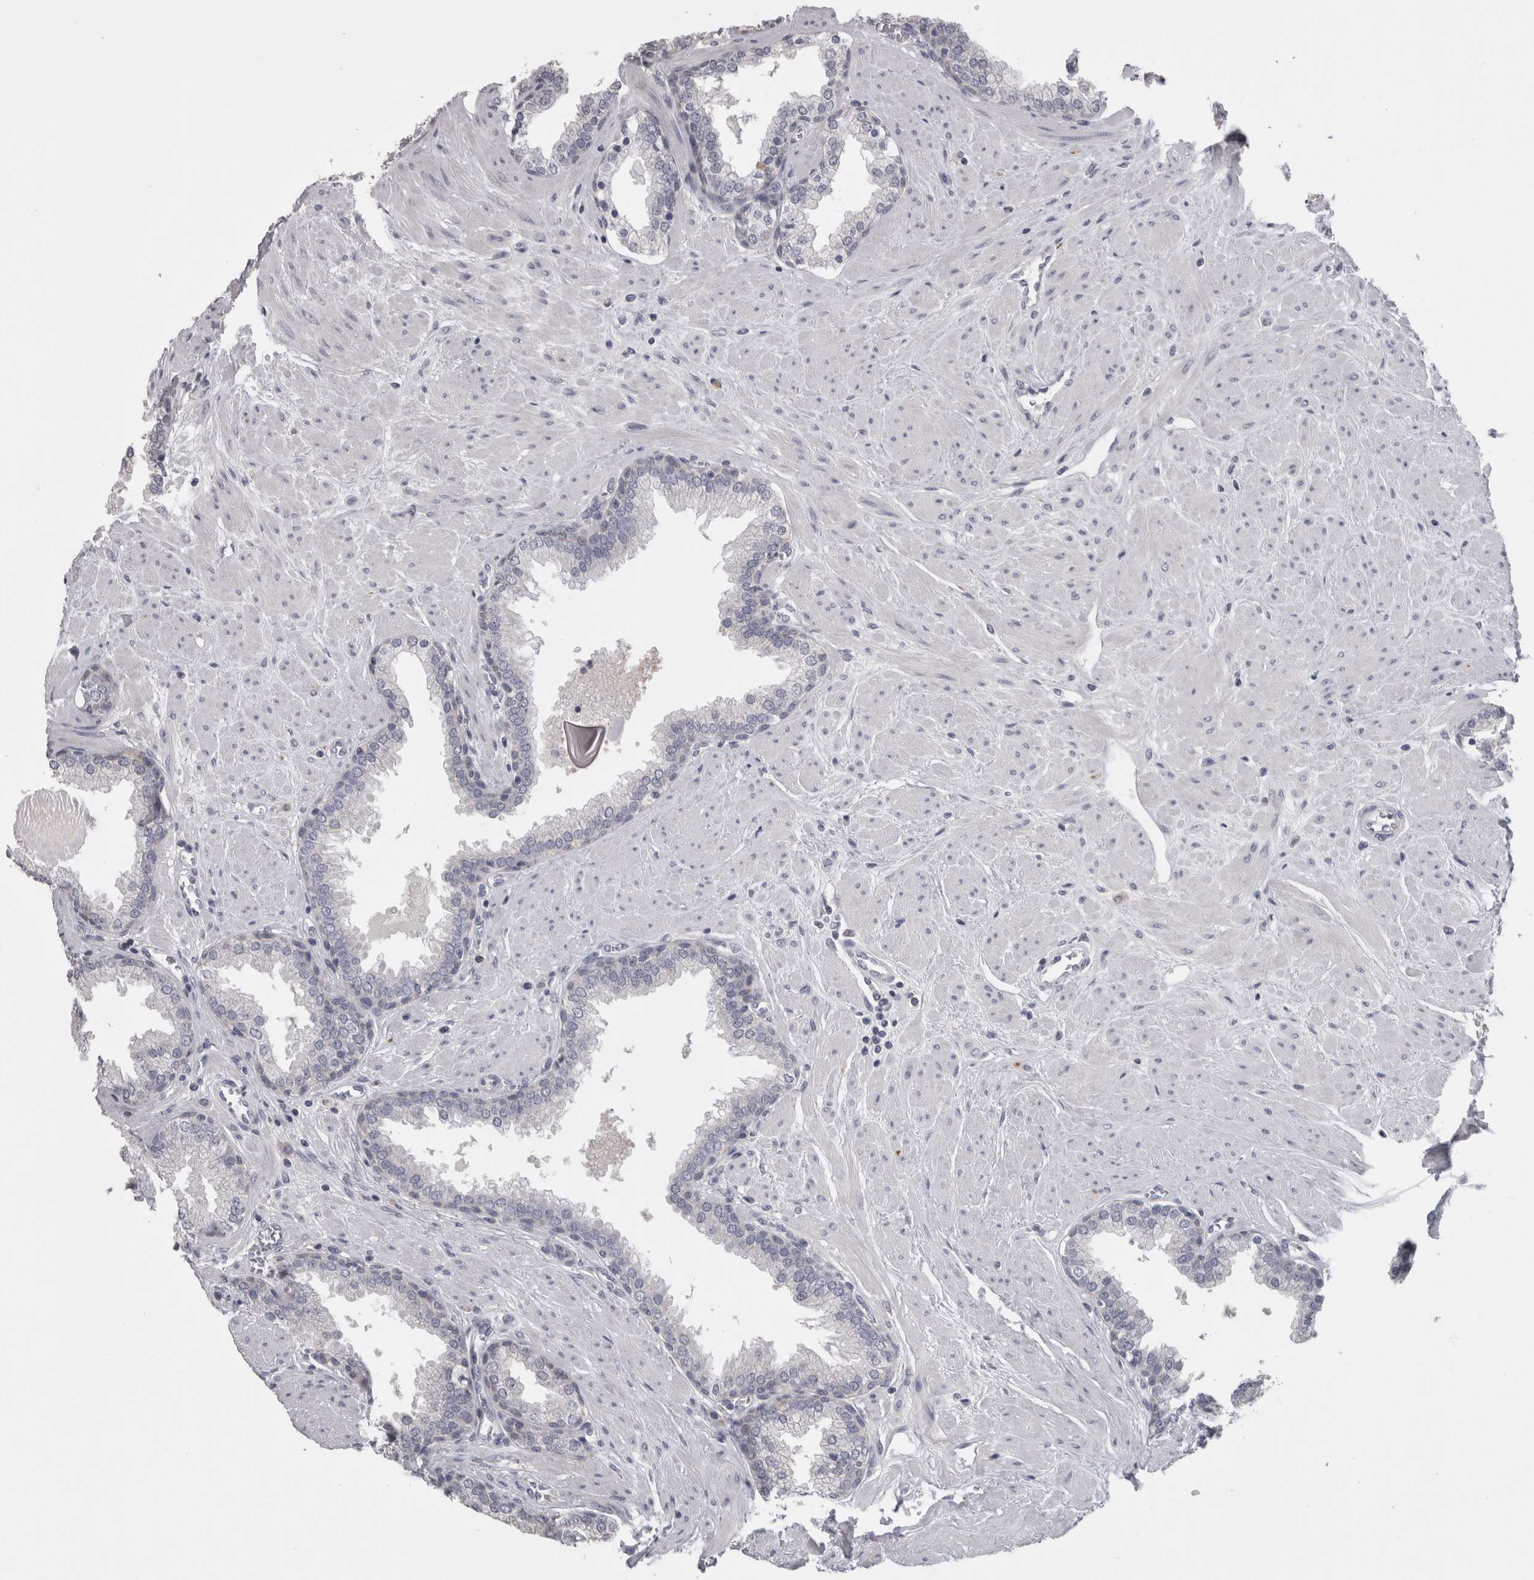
{"staining": {"intensity": "moderate", "quantity": "<25%", "location": "cytoplasmic/membranous"}, "tissue": "prostate", "cell_type": "Glandular cells", "image_type": "normal", "snomed": [{"axis": "morphology", "description": "Normal tissue, NOS"}, {"axis": "topography", "description": "Prostate"}], "caption": "Benign prostate was stained to show a protein in brown. There is low levels of moderate cytoplasmic/membranous expression in about <25% of glandular cells. (DAB IHC, brown staining for protein, blue staining for nuclei).", "gene": "TCAP", "patient": {"sex": "male", "age": 51}}